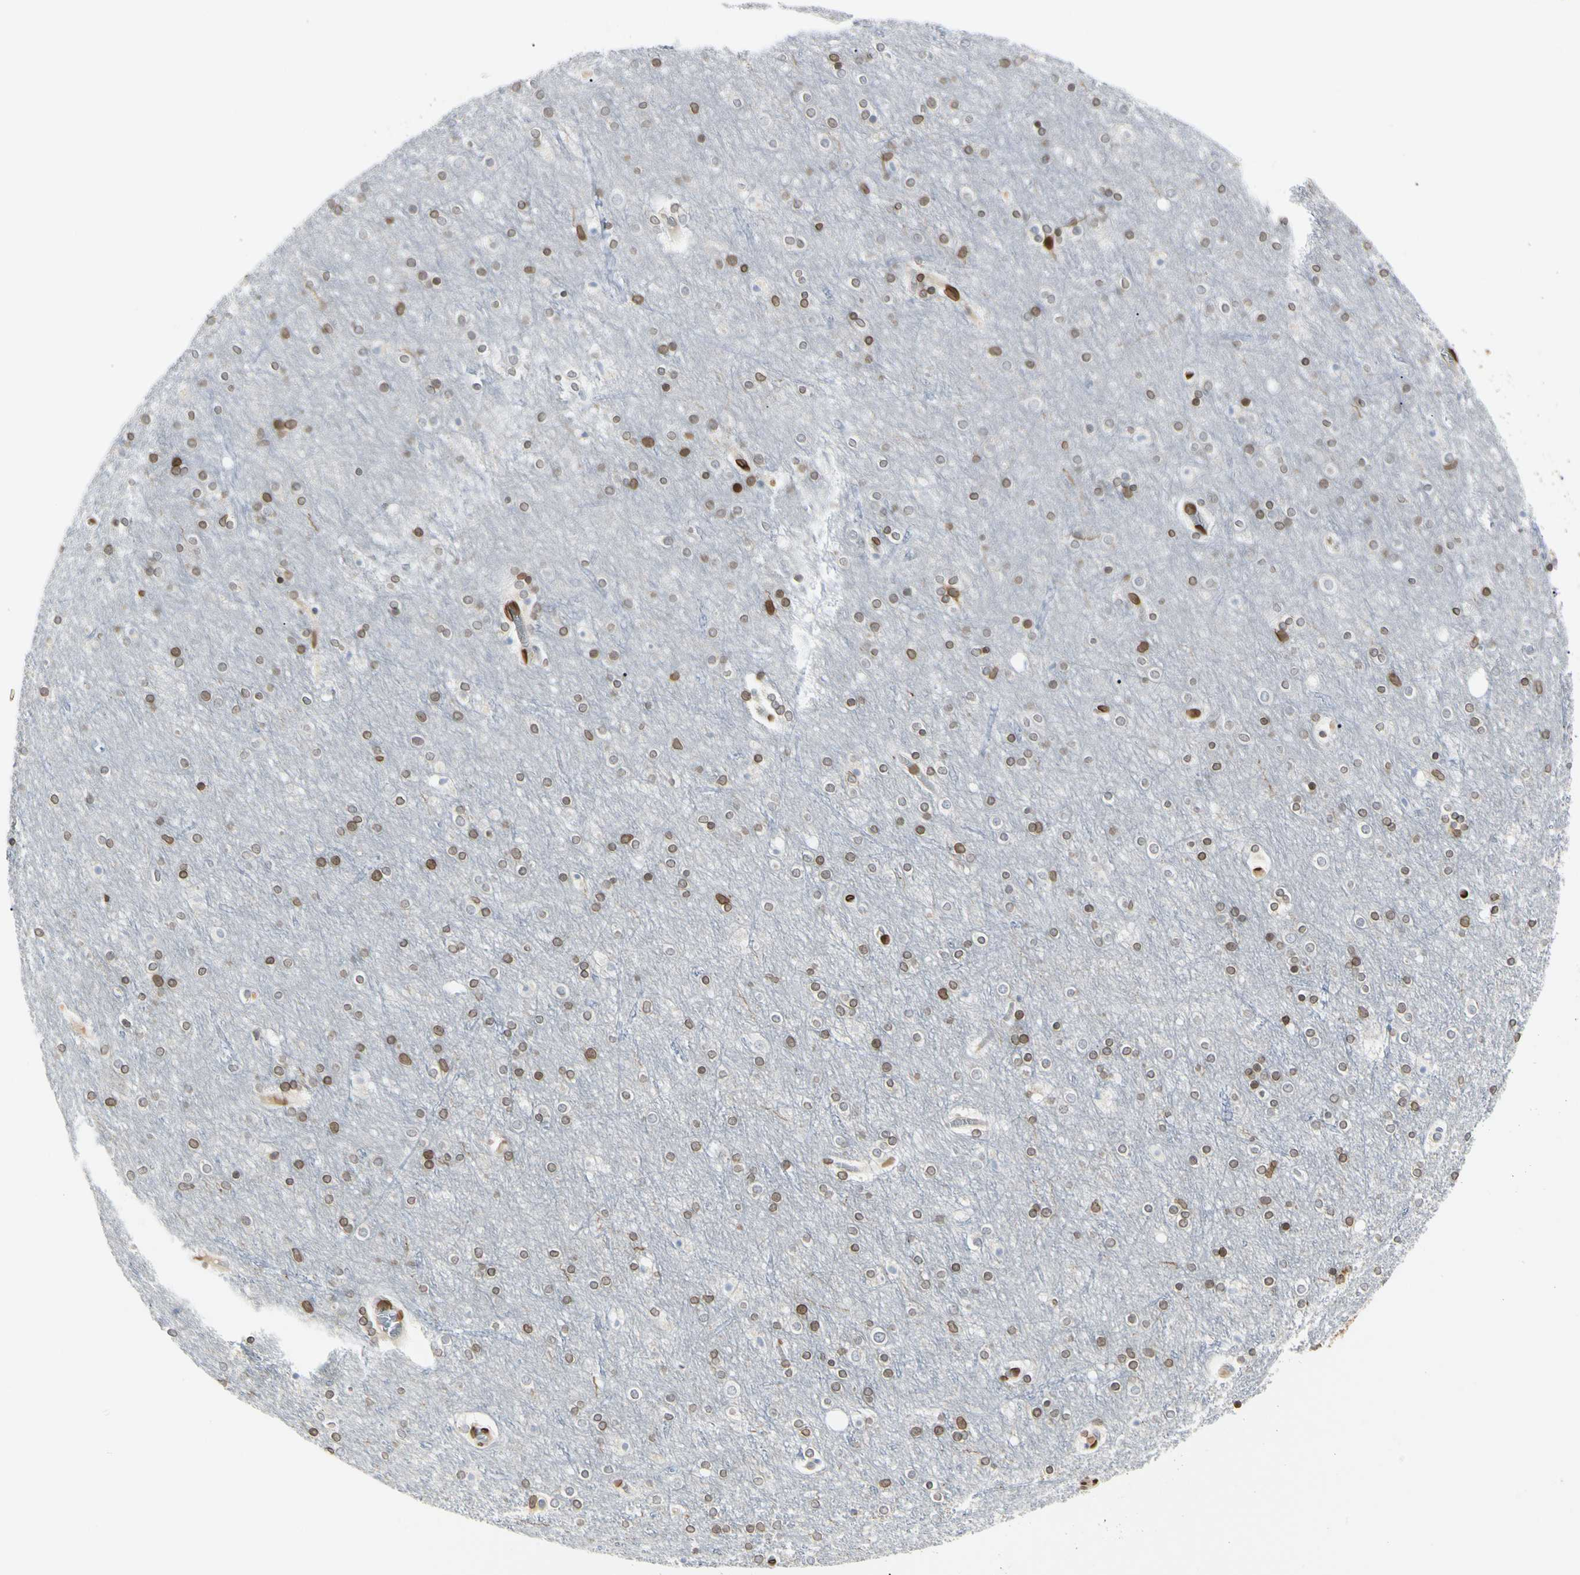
{"staining": {"intensity": "negative", "quantity": "none", "location": "none"}, "tissue": "cerebral cortex", "cell_type": "Endothelial cells", "image_type": "normal", "snomed": [{"axis": "morphology", "description": "Normal tissue, NOS"}, {"axis": "topography", "description": "Cerebral cortex"}], "caption": "An immunohistochemistry histopathology image of unremarkable cerebral cortex is shown. There is no staining in endothelial cells of cerebral cortex. (Immunohistochemistry, brightfield microscopy, high magnification).", "gene": "TMPO", "patient": {"sex": "female", "age": 54}}